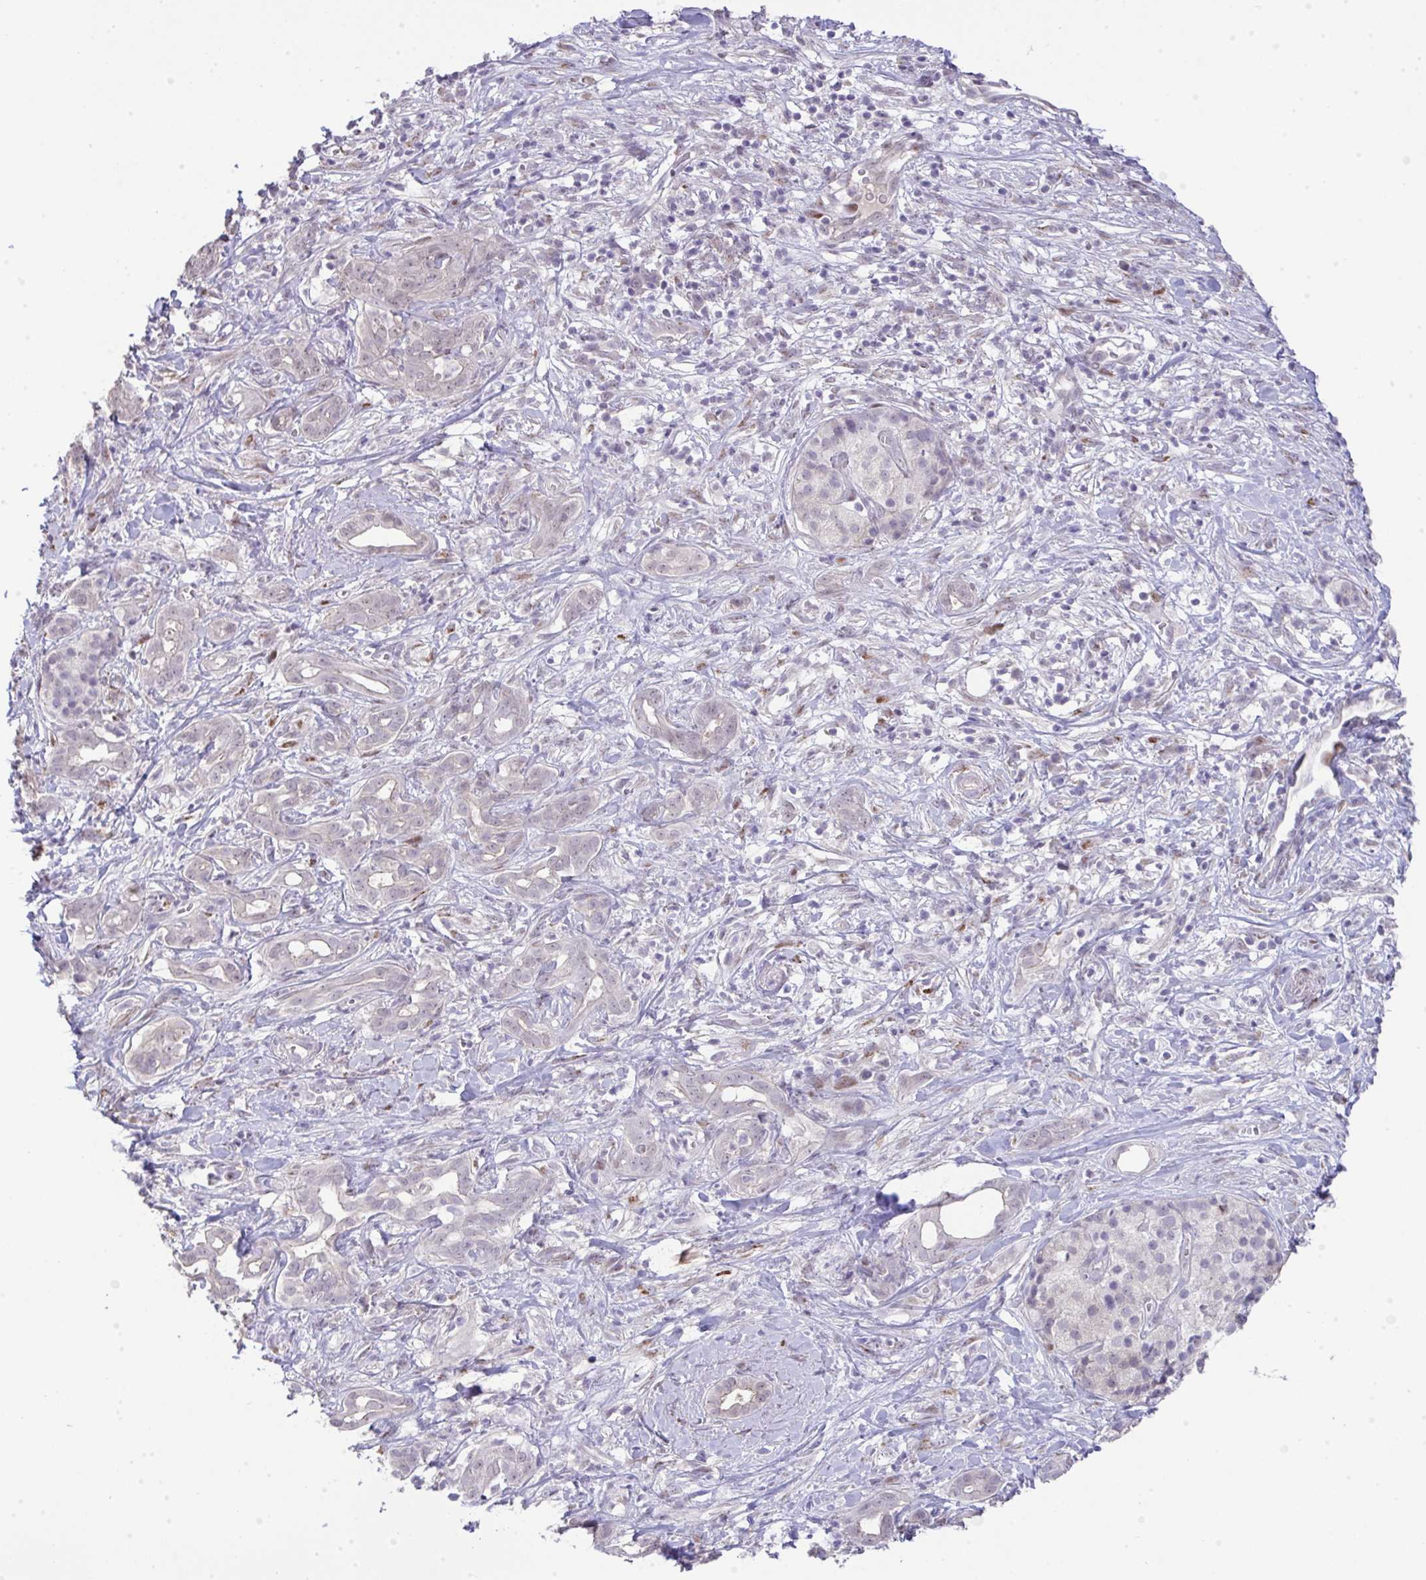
{"staining": {"intensity": "negative", "quantity": "none", "location": "none"}, "tissue": "pancreatic cancer", "cell_type": "Tumor cells", "image_type": "cancer", "snomed": [{"axis": "morphology", "description": "Adenocarcinoma, NOS"}, {"axis": "topography", "description": "Pancreas"}], "caption": "This is an immunohistochemistry image of human adenocarcinoma (pancreatic). There is no positivity in tumor cells.", "gene": "GALNT16", "patient": {"sex": "male", "age": 61}}